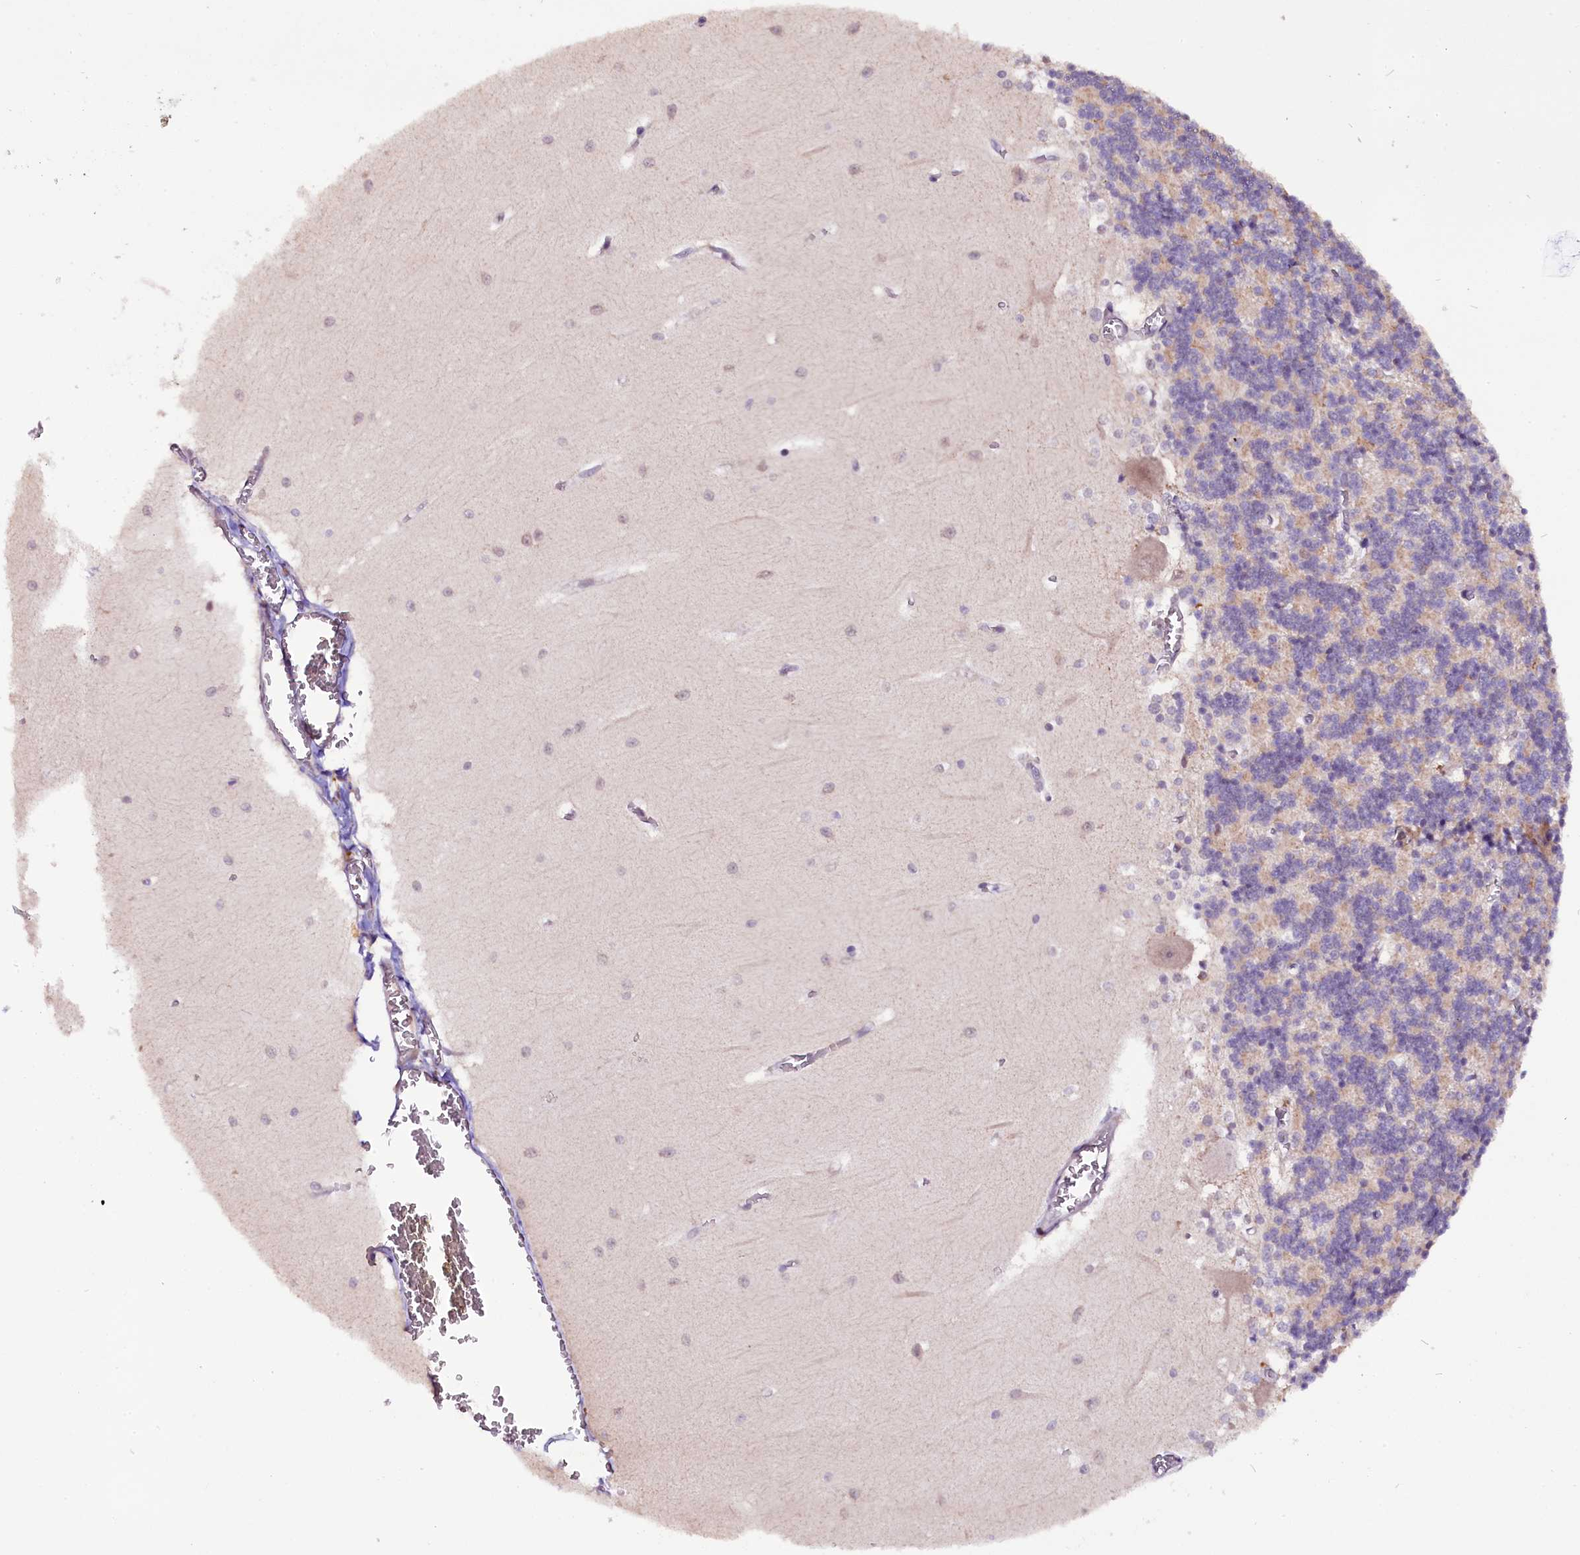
{"staining": {"intensity": "weak", "quantity": "25%-75%", "location": "cytoplasmic/membranous"}, "tissue": "cerebellum", "cell_type": "Cells in granular layer", "image_type": "normal", "snomed": [{"axis": "morphology", "description": "Normal tissue, NOS"}, {"axis": "topography", "description": "Cerebellum"}], "caption": "The image exhibits immunohistochemical staining of normal cerebellum. There is weak cytoplasmic/membranous expression is seen in approximately 25%-75% of cells in granular layer. The staining was performed using DAB (3,3'-diaminobenzidine) to visualize the protein expression in brown, while the nuclei were stained in blue with hematoxylin (Magnification: 20x).", "gene": "RPUSD2", "patient": {"sex": "male", "age": 37}}